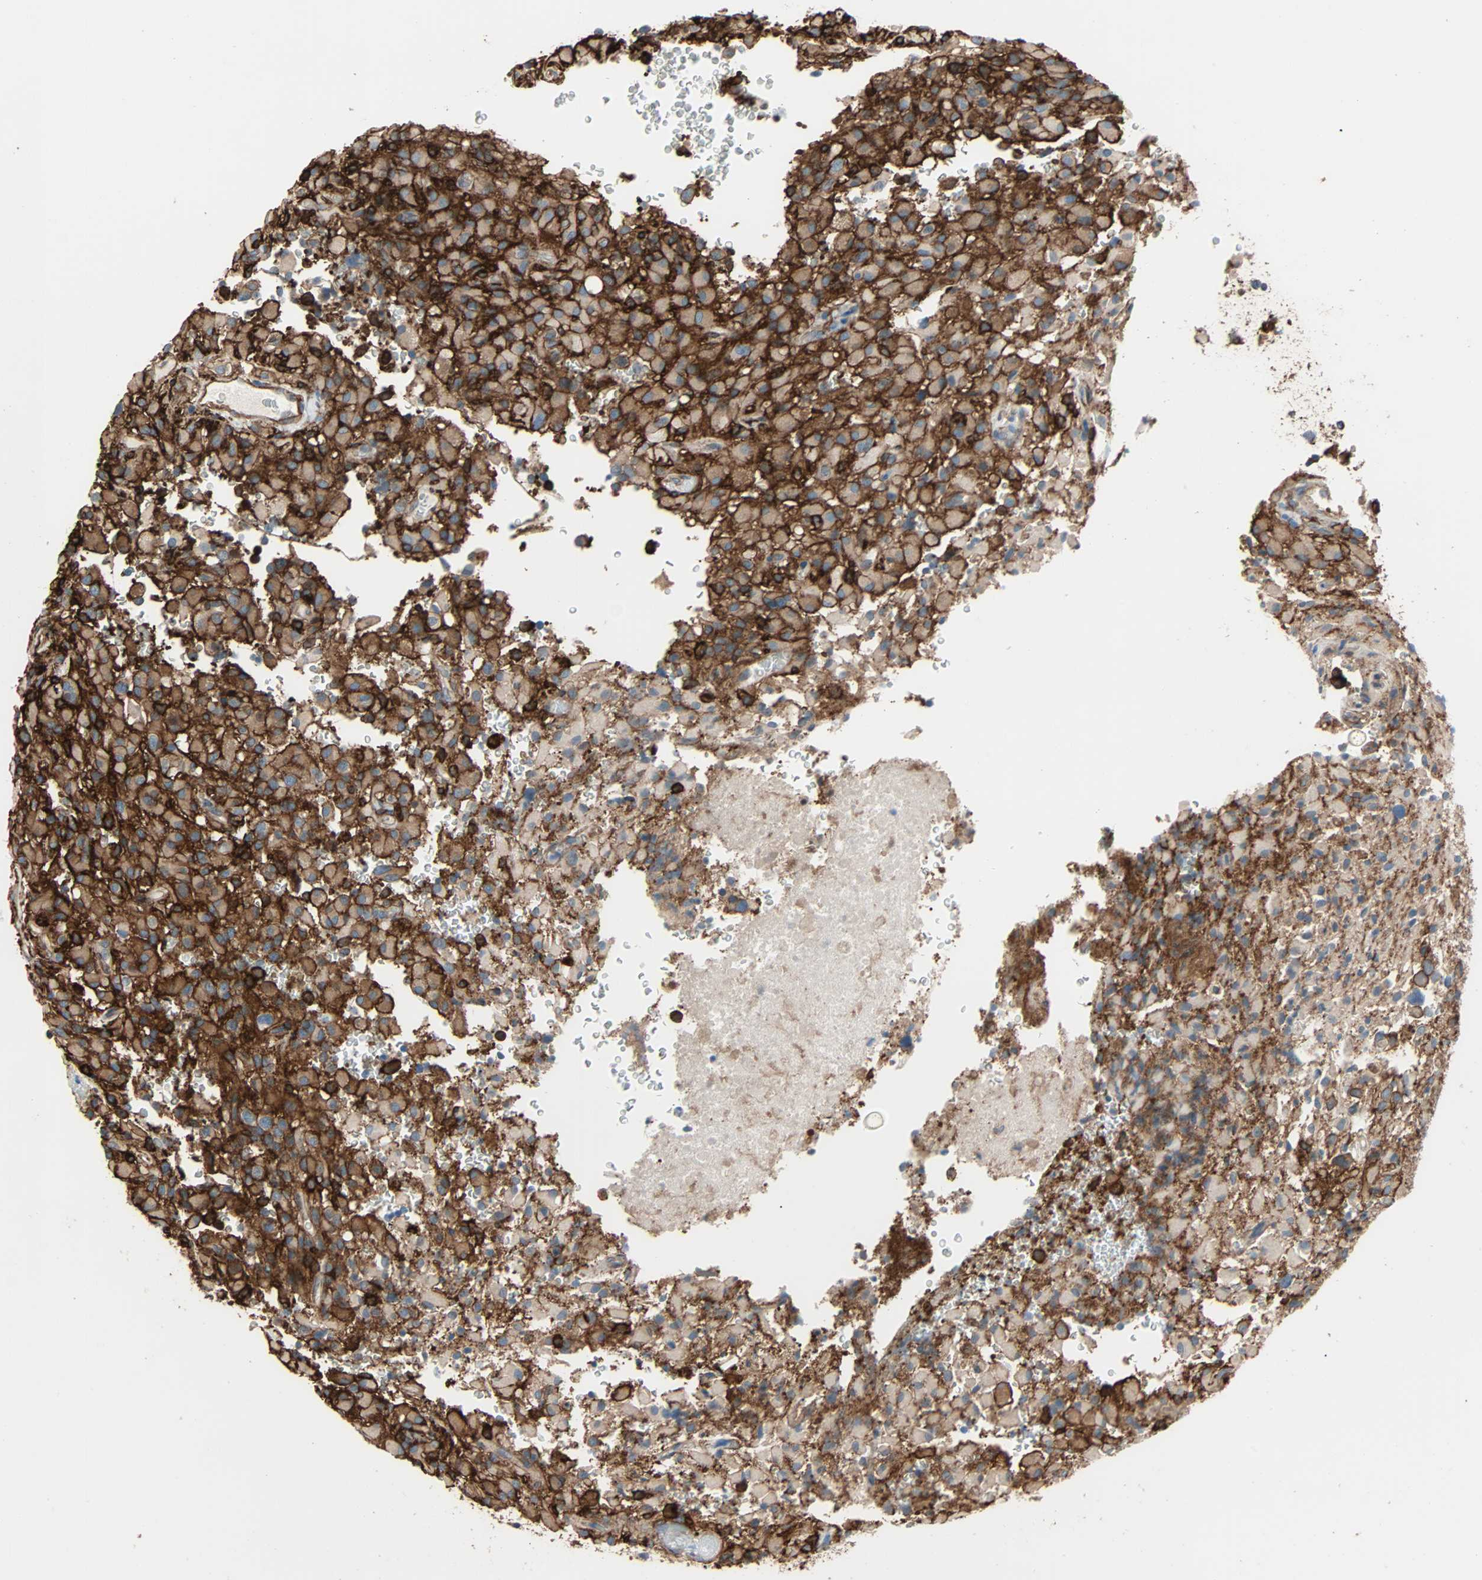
{"staining": {"intensity": "strong", "quantity": ">75%", "location": "cytoplasmic/membranous"}, "tissue": "glioma", "cell_type": "Tumor cells", "image_type": "cancer", "snomed": [{"axis": "morphology", "description": "Glioma, malignant, High grade"}, {"axis": "topography", "description": "Brain"}], "caption": "DAB immunohistochemical staining of malignant glioma (high-grade) displays strong cytoplasmic/membranous protein expression in about >75% of tumor cells. The staining was performed using DAB to visualize the protein expression in brown, while the nuclei were stained in blue with hematoxylin (Magnification: 20x).", "gene": "EPB41L2", "patient": {"sex": "male", "age": 71}}